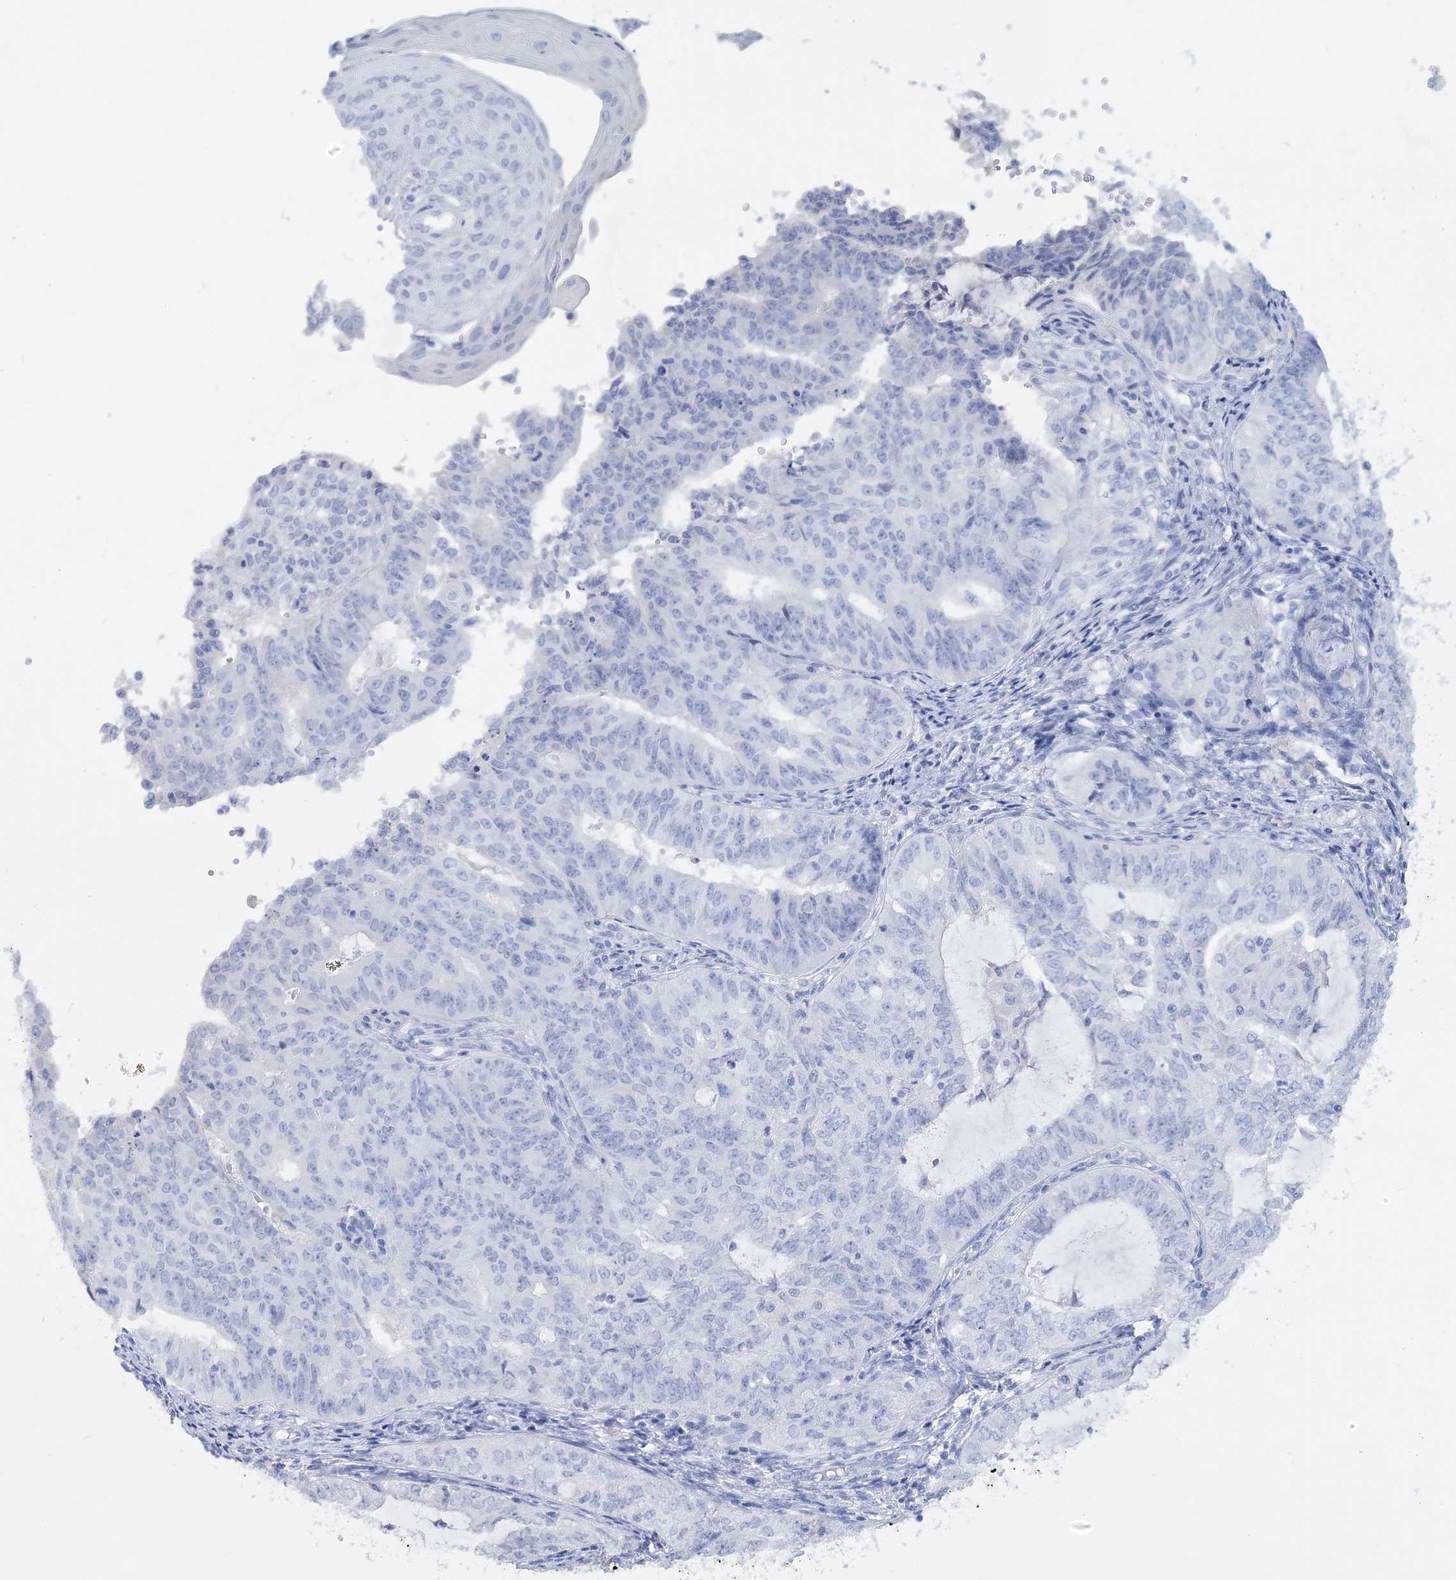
{"staining": {"intensity": "moderate", "quantity": "25%-75%", "location": "cytoplasmic/membranous"}, "tissue": "endometrial cancer", "cell_type": "Tumor cells", "image_type": "cancer", "snomed": [{"axis": "morphology", "description": "Adenocarcinoma, NOS"}, {"axis": "topography", "description": "Endometrium"}], "caption": "Immunohistochemistry (IHC) of human adenocarcinoma (endometrial) demonstrates medium levels of moderate cytoplasmic/membranous staining in about 25%-75% of tumor cells.", "gene": "WDR12", "patient": {"sex": "female", "age": 32}}